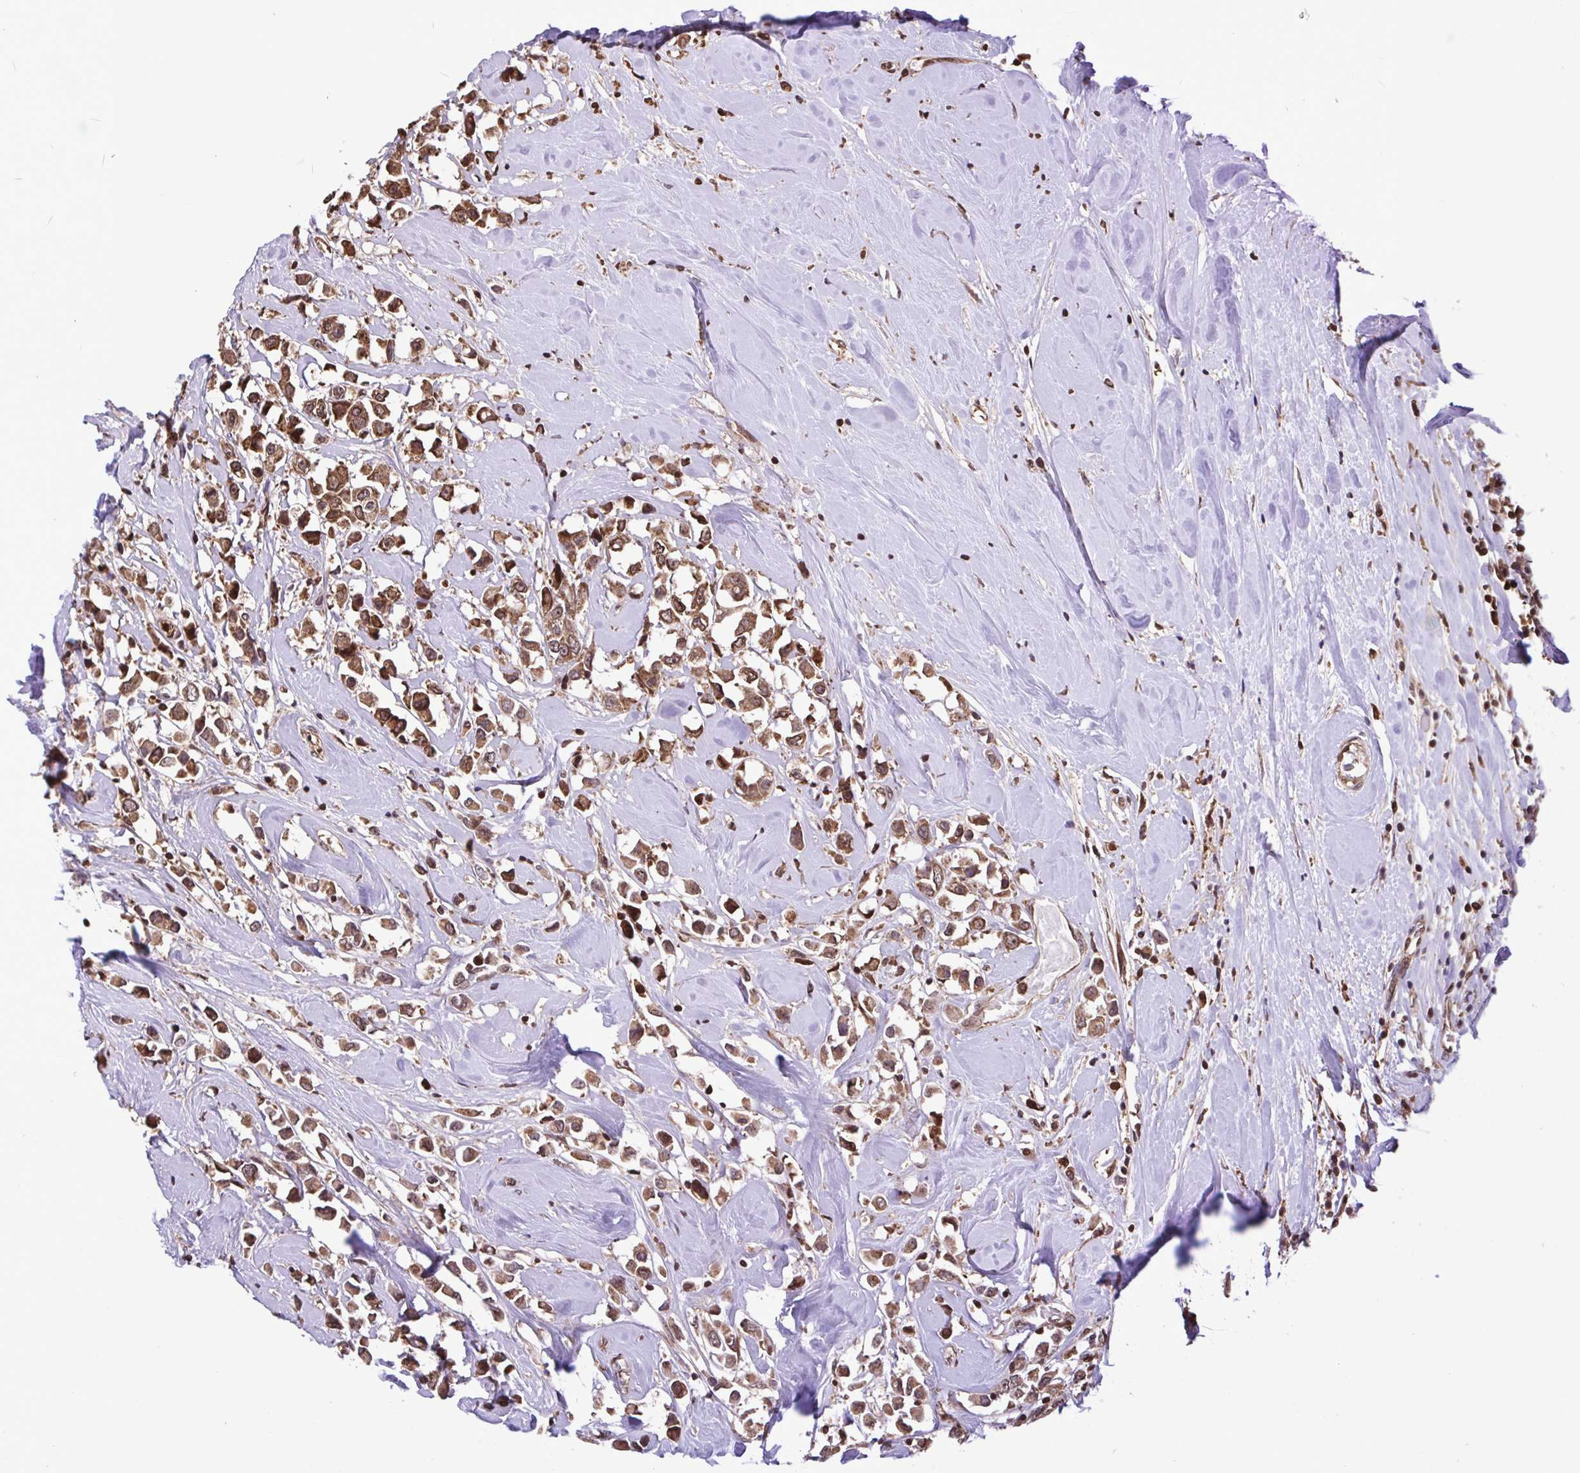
{"staining": {"intensity": "moderate", "quantity": ">75%", "location": "cytoplasmic/membranous,nuclear"}, "tissue": "breast cancer", "cell_type": "Tumor cells", "image_type": "cancer", "snomed": [{"axis": "morphology", "description": "Duct carcinoma"}, {"axis": "topography", "description": "Breast"}], "caption": "Breast cancer stained for a protein demonstrates moderate cytoplasmic/membranous and nuclear positivity in tumor cells.", "gene": "SEC63", "patient": {"sex": "female", "age": 61}}